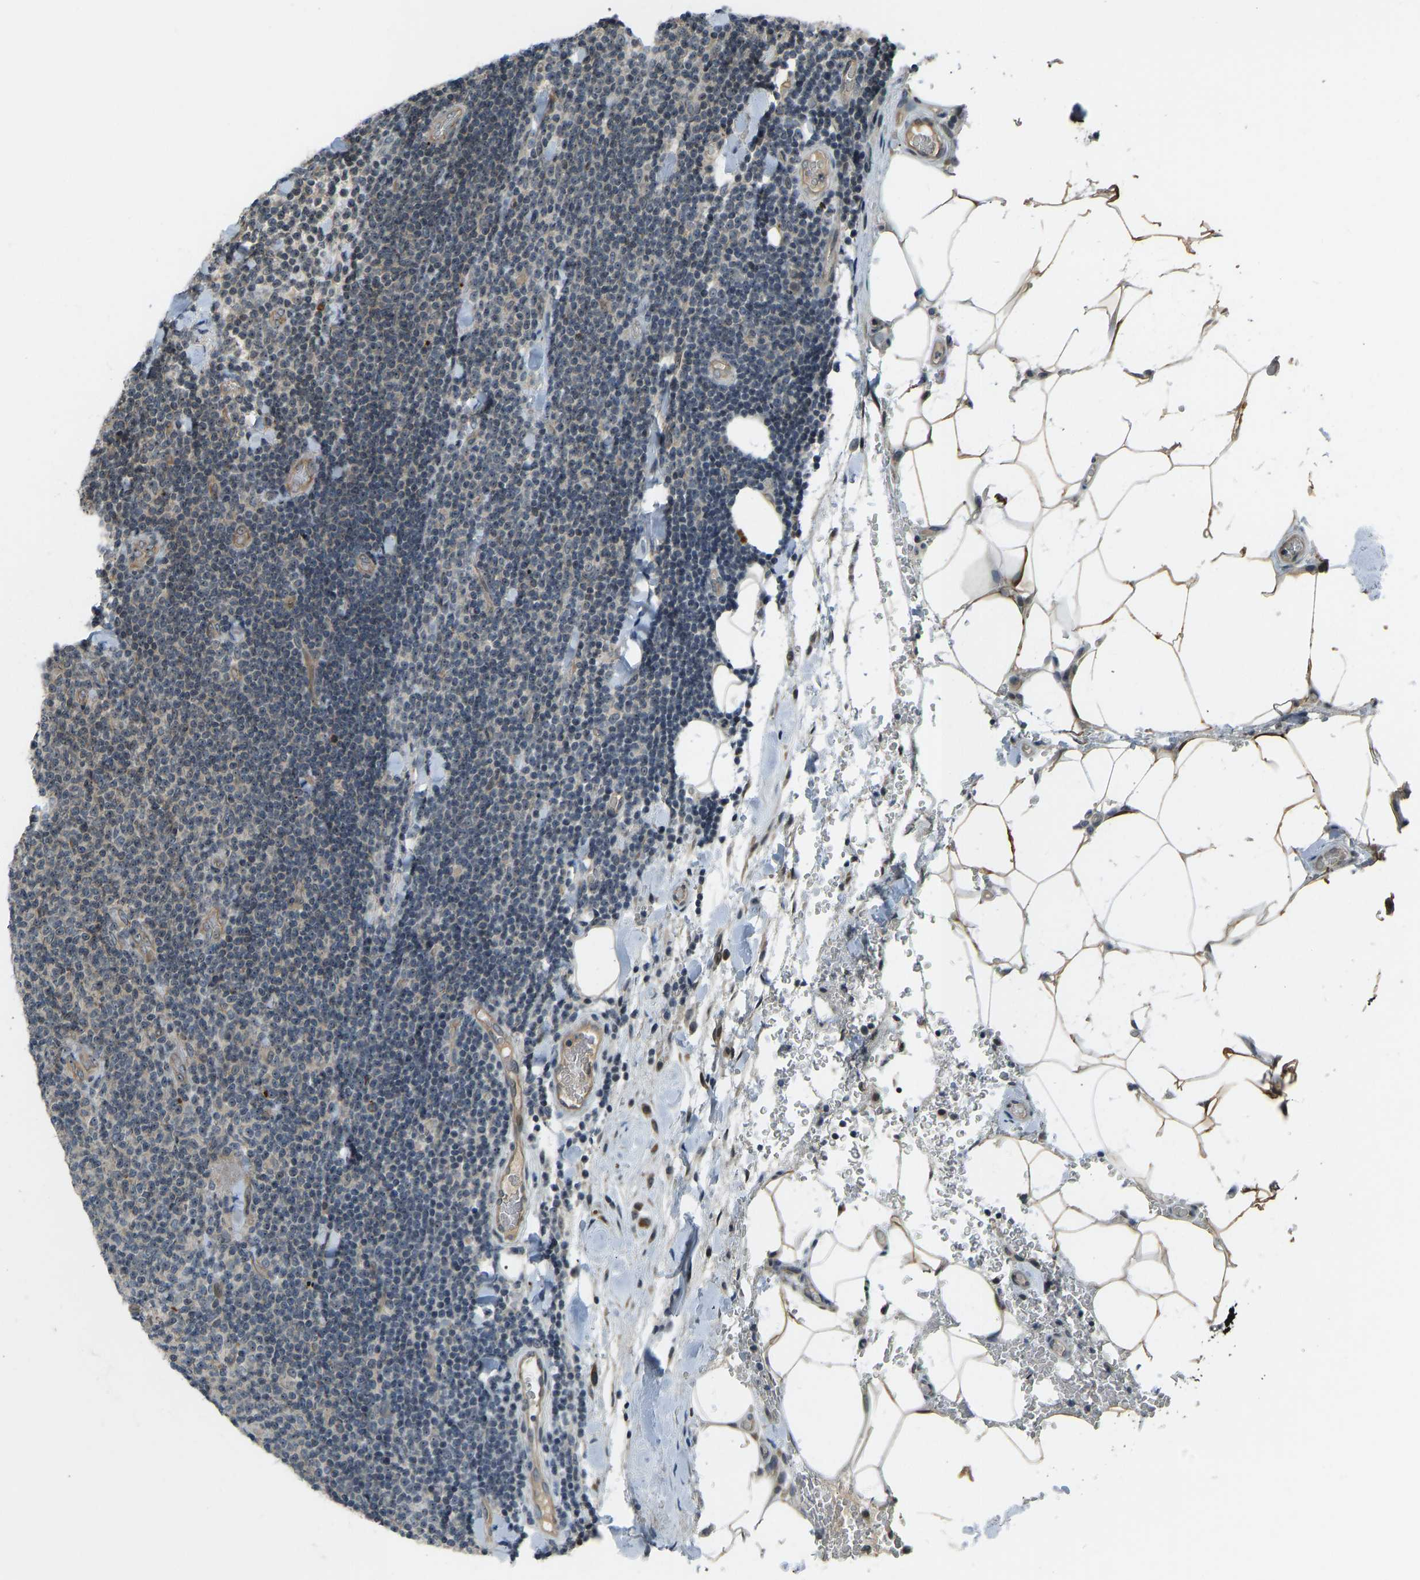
{"staining": {"intensity": "negative", "quantity": "none", "location": "none"}, "tissue": "lymphoma", "cell_type": "Tumor cells", "image_type": "cancer", "snomed": [{"axis": "morphology", "description": "Malignant lymphoma, non-Hodgkin's type, Low grade"}, {"axis": "topography", "description": "Lymph node"}], "caption": "The histopathology image shows no significant staining in tumor cells of low-grade malignant lymphoma, non-Hodgkin's type.", "gene": "SVOPL", "patient": {"sex": "male", "age": 66}}